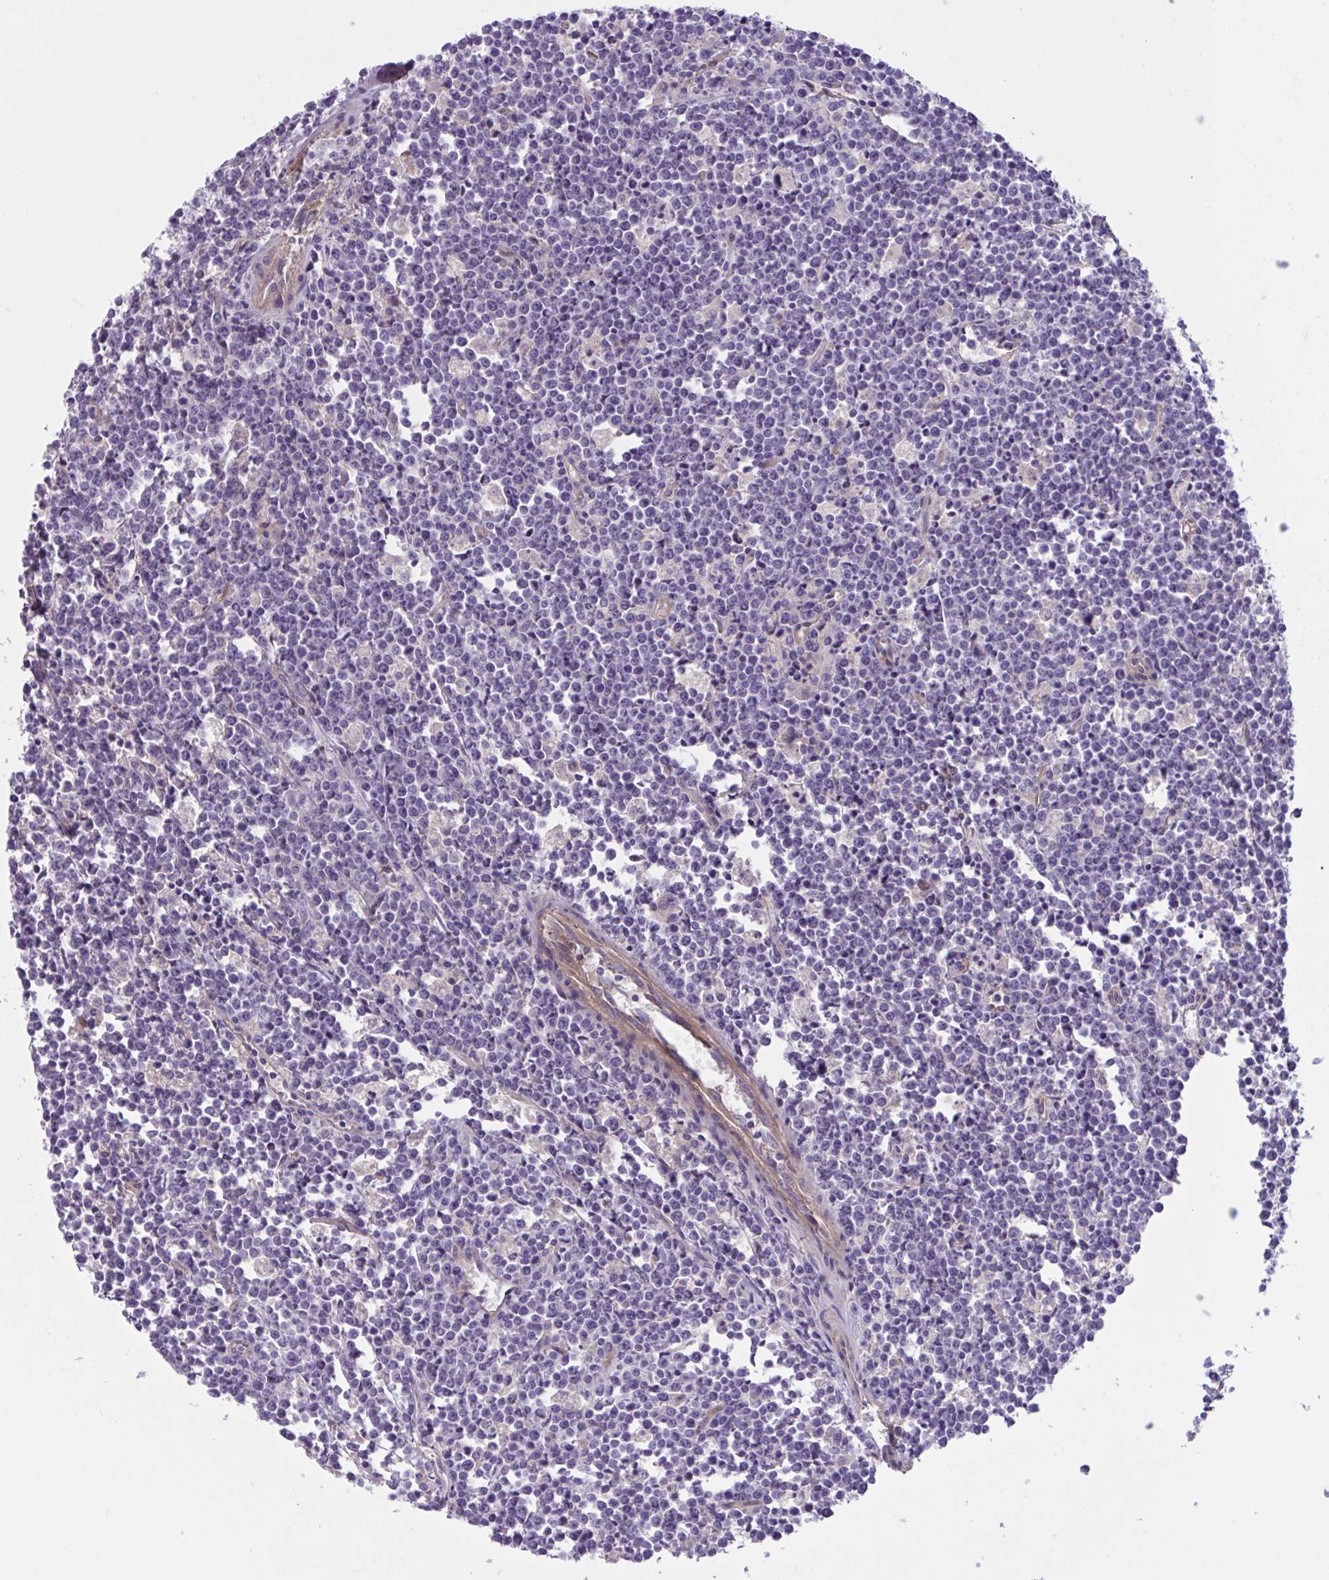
{"staining": {"intensity": "negative", "quantity": "none", "location": "none"}, "tissue": "lymphoma", "cell_type": "Tumor cells", "image_type": "cancer", "snomed": [{"axis": "morphology", "description": "Malignant lymphoma, non-Hodgkin's type, High grade"}, {"axis": "topography", "description": "Small intestine"}], "caption": "Tumor cells show no significant staining in malignant lymphoma, non-Hodgkin's type (high-grade). The staining was performed using DAB (3,3'-diaminobenzidine) to visualize the protein expression in brown, while the nuclei were stained in blue with hematoxylin (Magnification: 20x).", "gene": "TTC7B", "patient": {"sex": "female", "age": 56}}